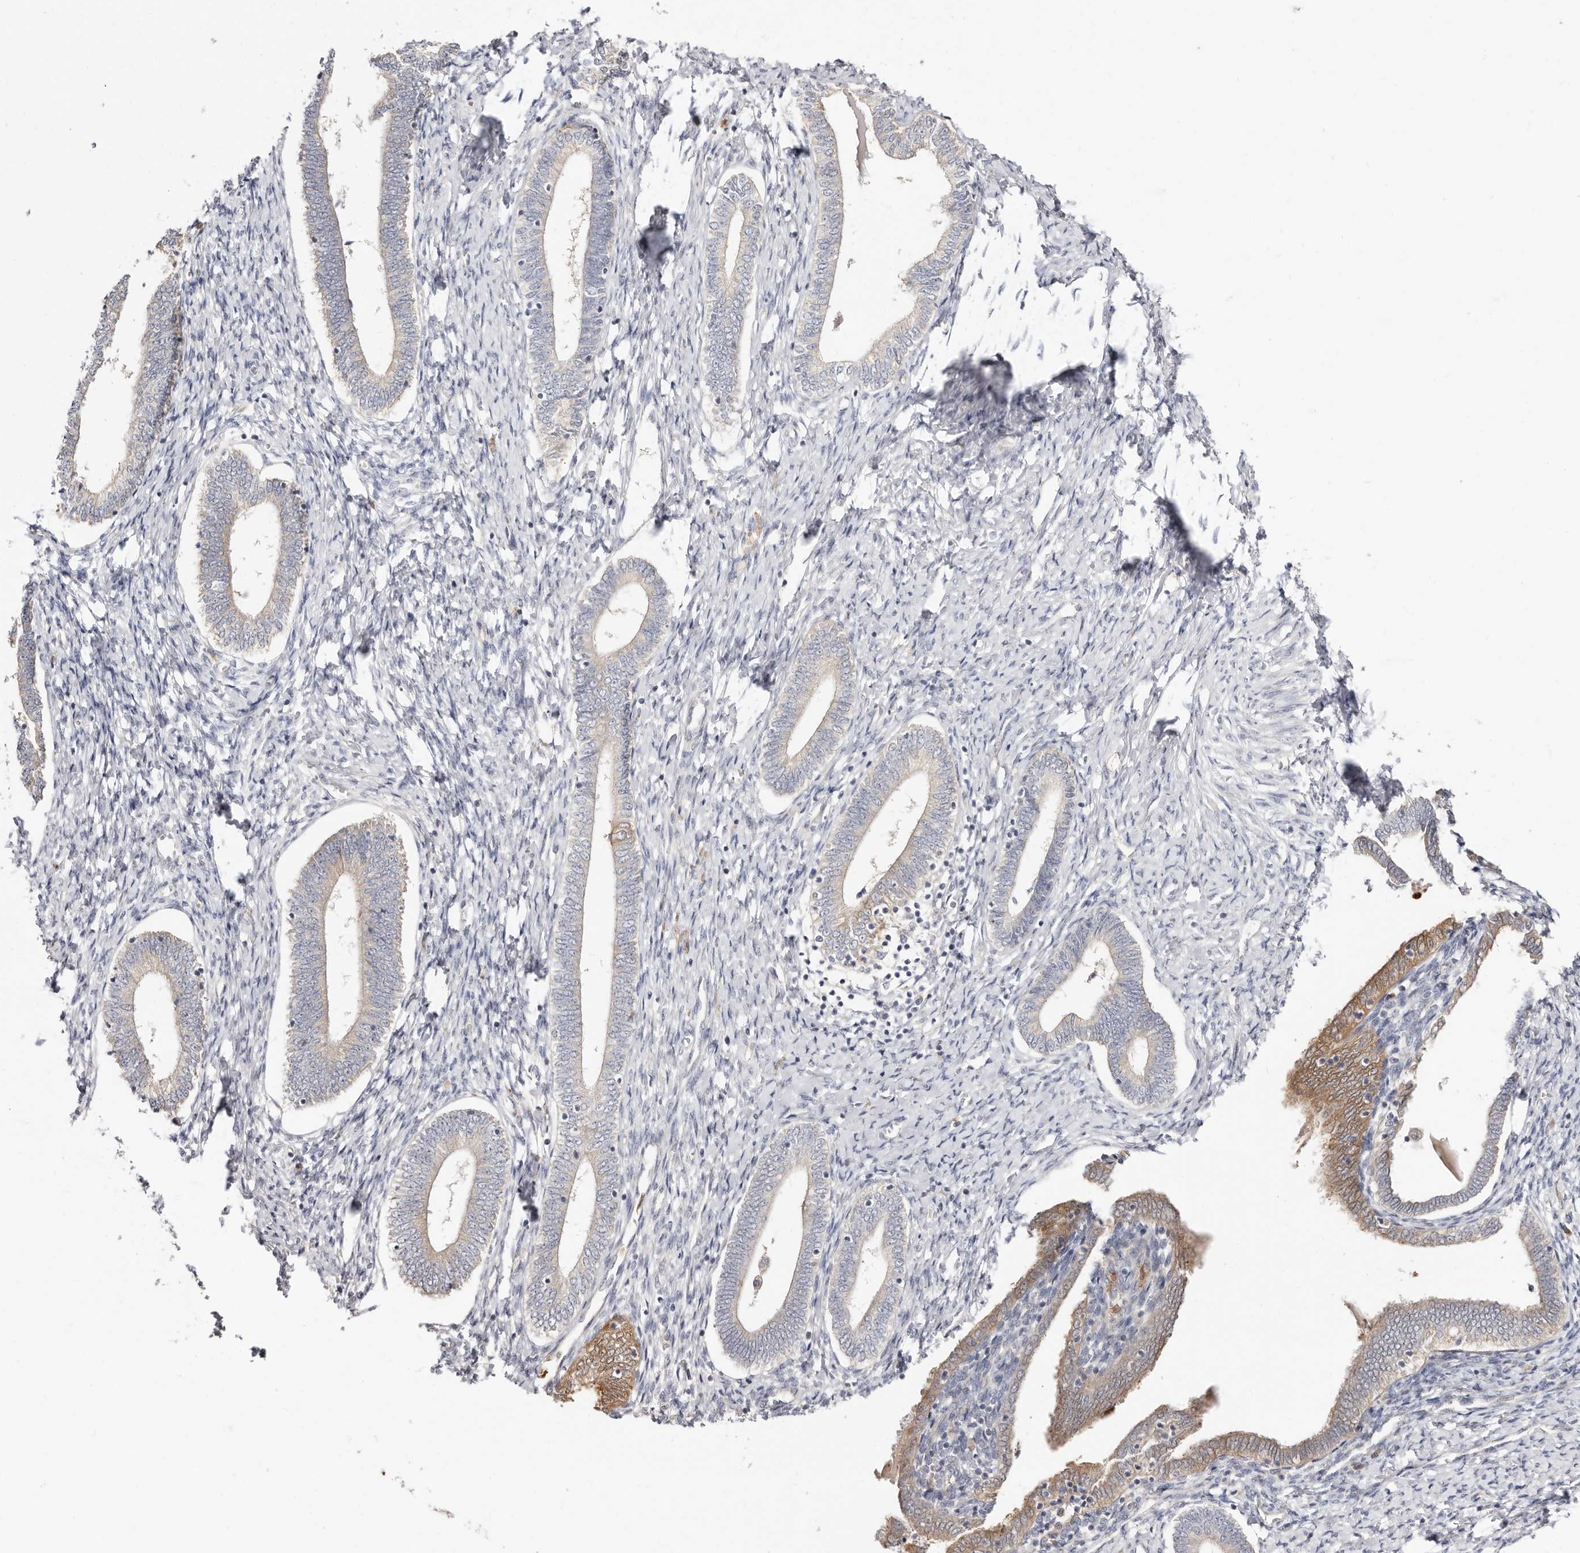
{"staining": {"intensity": "weak", "quantity": "<25%", "location": "cytoplasmic/membranous"}, "tissue": "endometrium", "cell_type": "Cells in endometrial stroma", "image_type": "normal", "snomed": [{"axis": "morphology", "description": "Normal tissue, NOS"}, {"axis": "topography", "description": "Endometrium"}], "caption": "A histopathology image of endometrium stained for a protein displays no brown staining in cells in endometrial stroma.", "gene": "BCL2L15", "patient": {"sex": "female", "age": 72}}